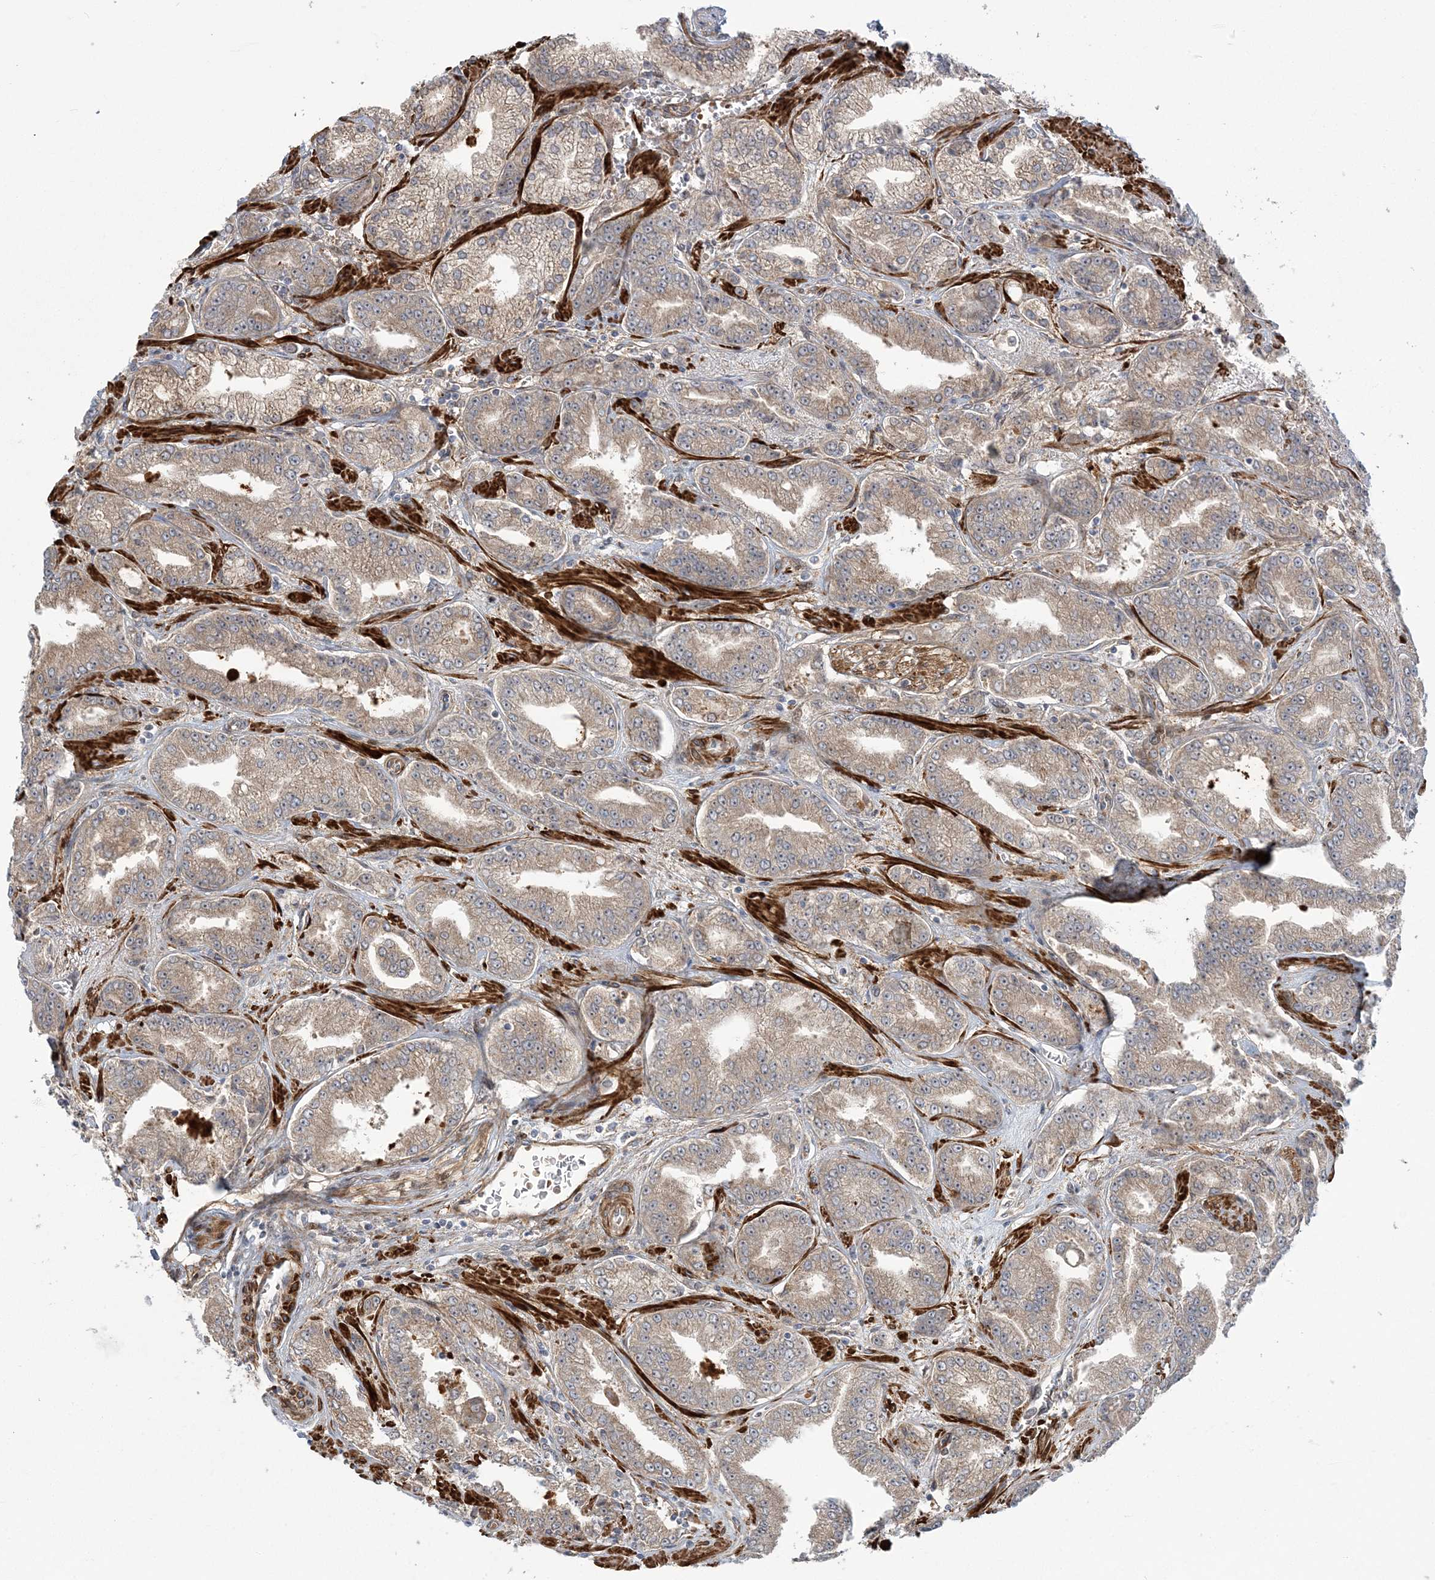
{"staining": {"intensity": "weak", "quantity": "25%-75%", "location": "cytoplasmic/membranous"}, "tissue": "prostate cancer", "cell_type": "Tumor cells", "image_type": "cancer", "snomed": [{"axis": "morphology", "description": "Adenocarcinoma, High grade"}, {"axis": "topography", "description": "Prostate"}], "caption": "High-power microscopy captured an IHC image of adenocarcinoma (high-grade) (prostate), revealing weak cytoplasmic/membranous expression in about 25%-75% of tumor cells.", "gene": "NUDT9", "patient": {"sex": "male", "age": 71}}